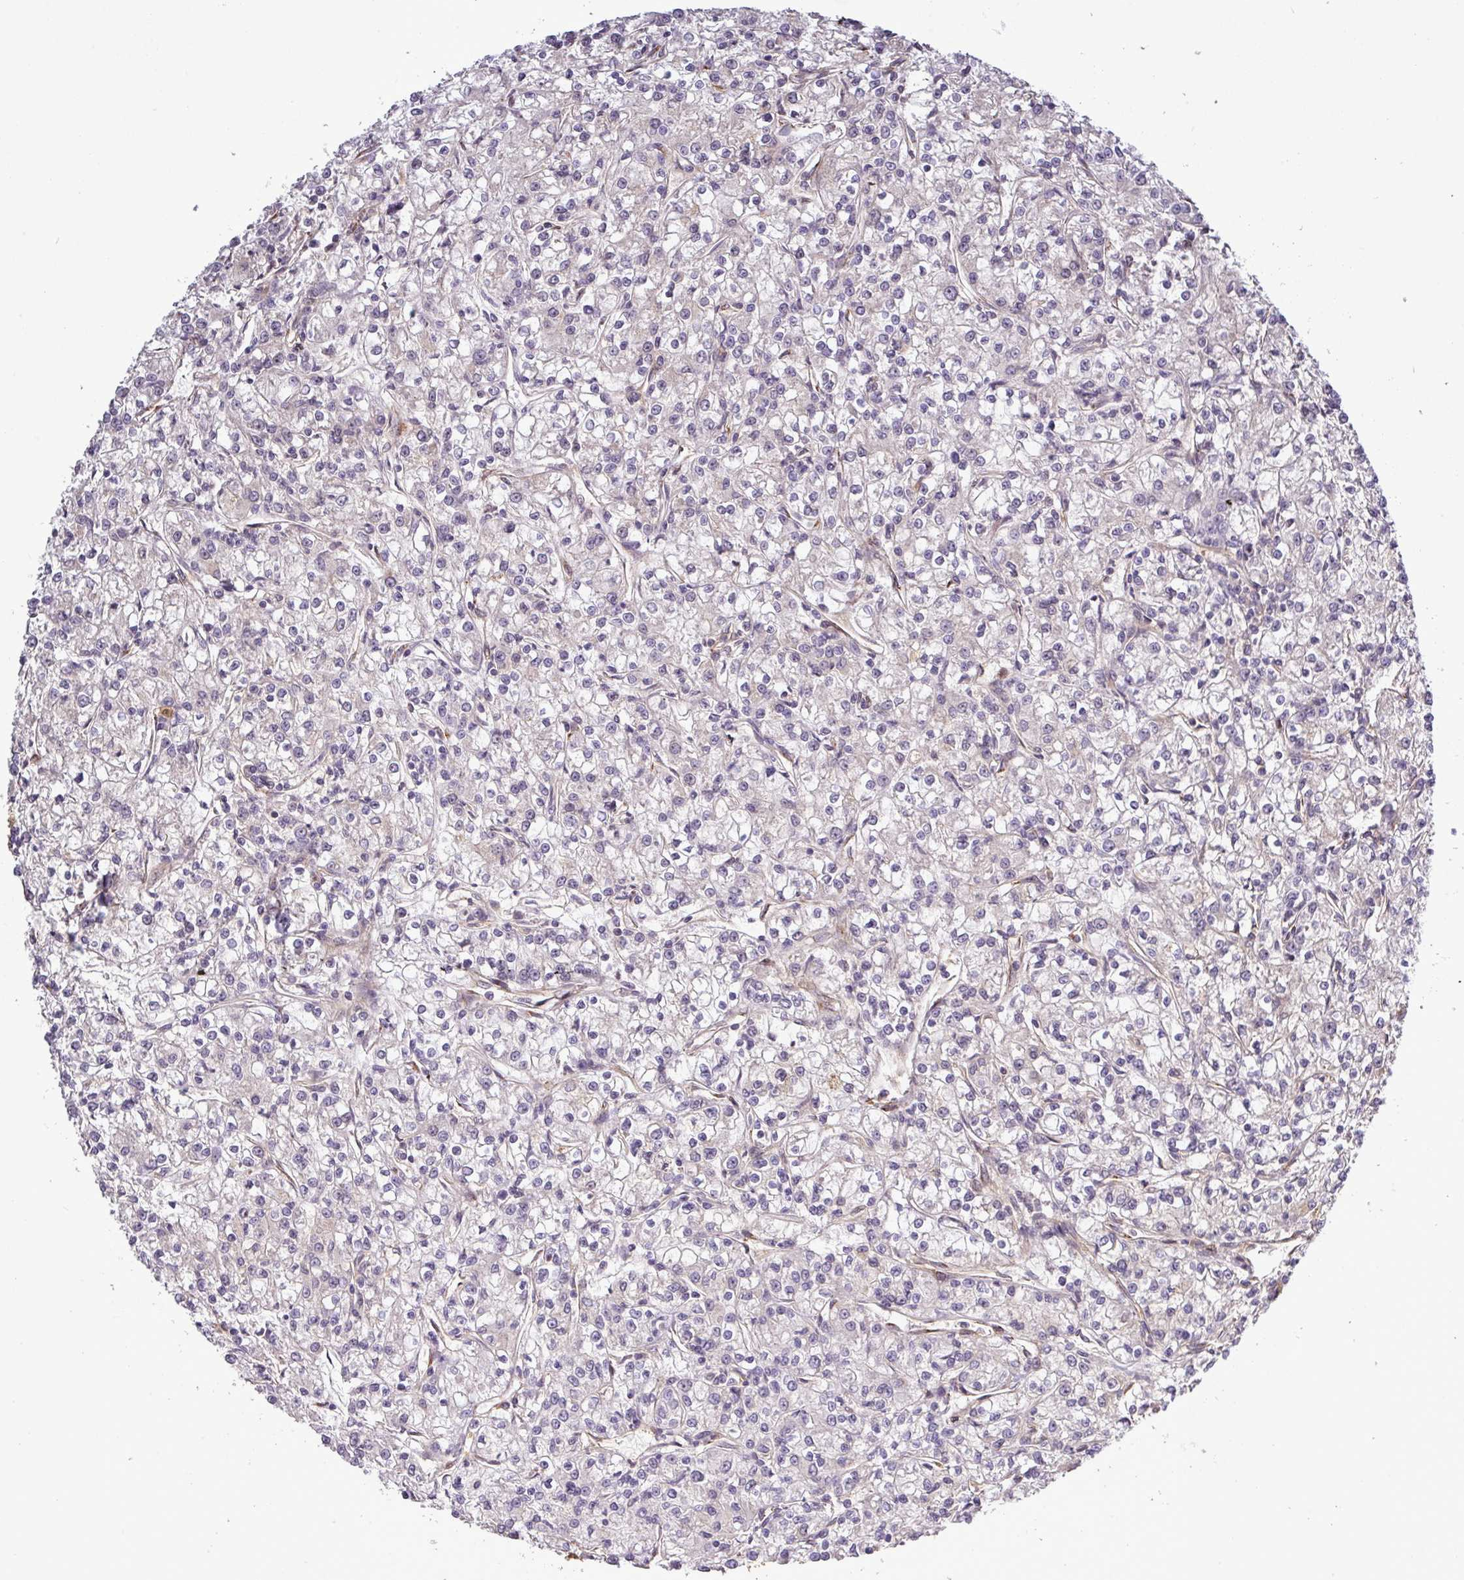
{"staining": {"intensity": "negative", "quantity": "none", "location": "none"}, "tissue": "renal cancer", "cell_type": "Tumor cells", "image_type": "cancer", "snomed": [{"axis": "morphology", "description": "Adenocarcinoma, NOS"}, {"axis": "topography", "description": "Kidney"}], "caption": "DAB immunohistochemical staining of renal cancer (adenocarcinoma) displays no significant staining in tumor cells.", "gene": "PCDH1", "patient": {"sex": "female", "age": 59}}